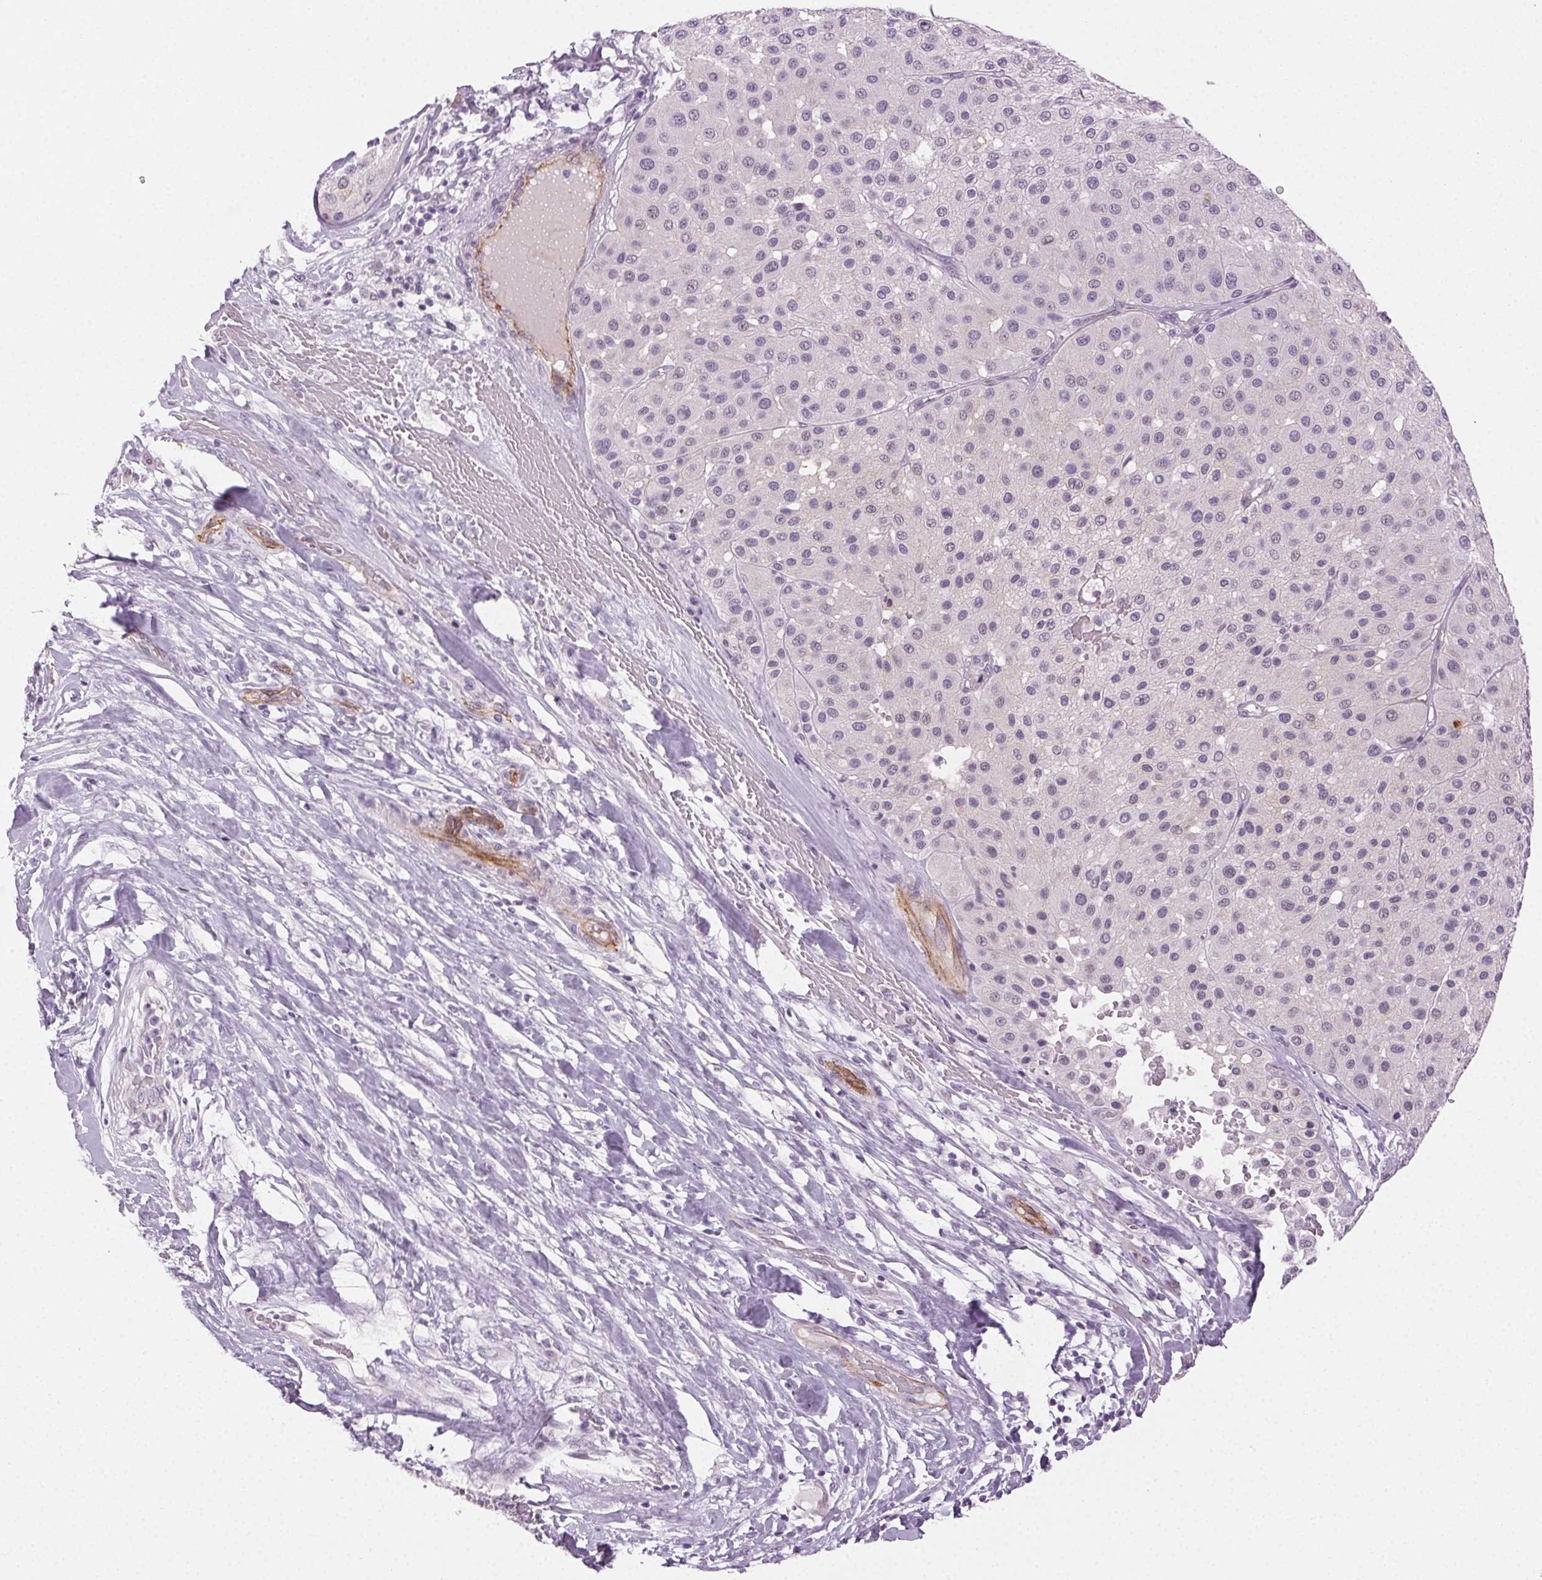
{"staining": {"intensity": "weak", "quantity": "<25%", "location": "cytoplasmic/membranous"}, "tissue": "melanoma", "cell_type": "Tumor cells", "image_type": "cancer", "snomed": [{"axis": "morphology", "description": "Malignant melanoma, Metastatic site"}, {"axis": "topography", "description": "Smooth muscle"}], "caption": "An image of malignant melanoma (metastatic site) stained for a protein exhibits no brown staining in tumor cells.", "gene": "AIF1L", "patient": {"sex": "male", "age": 41}}